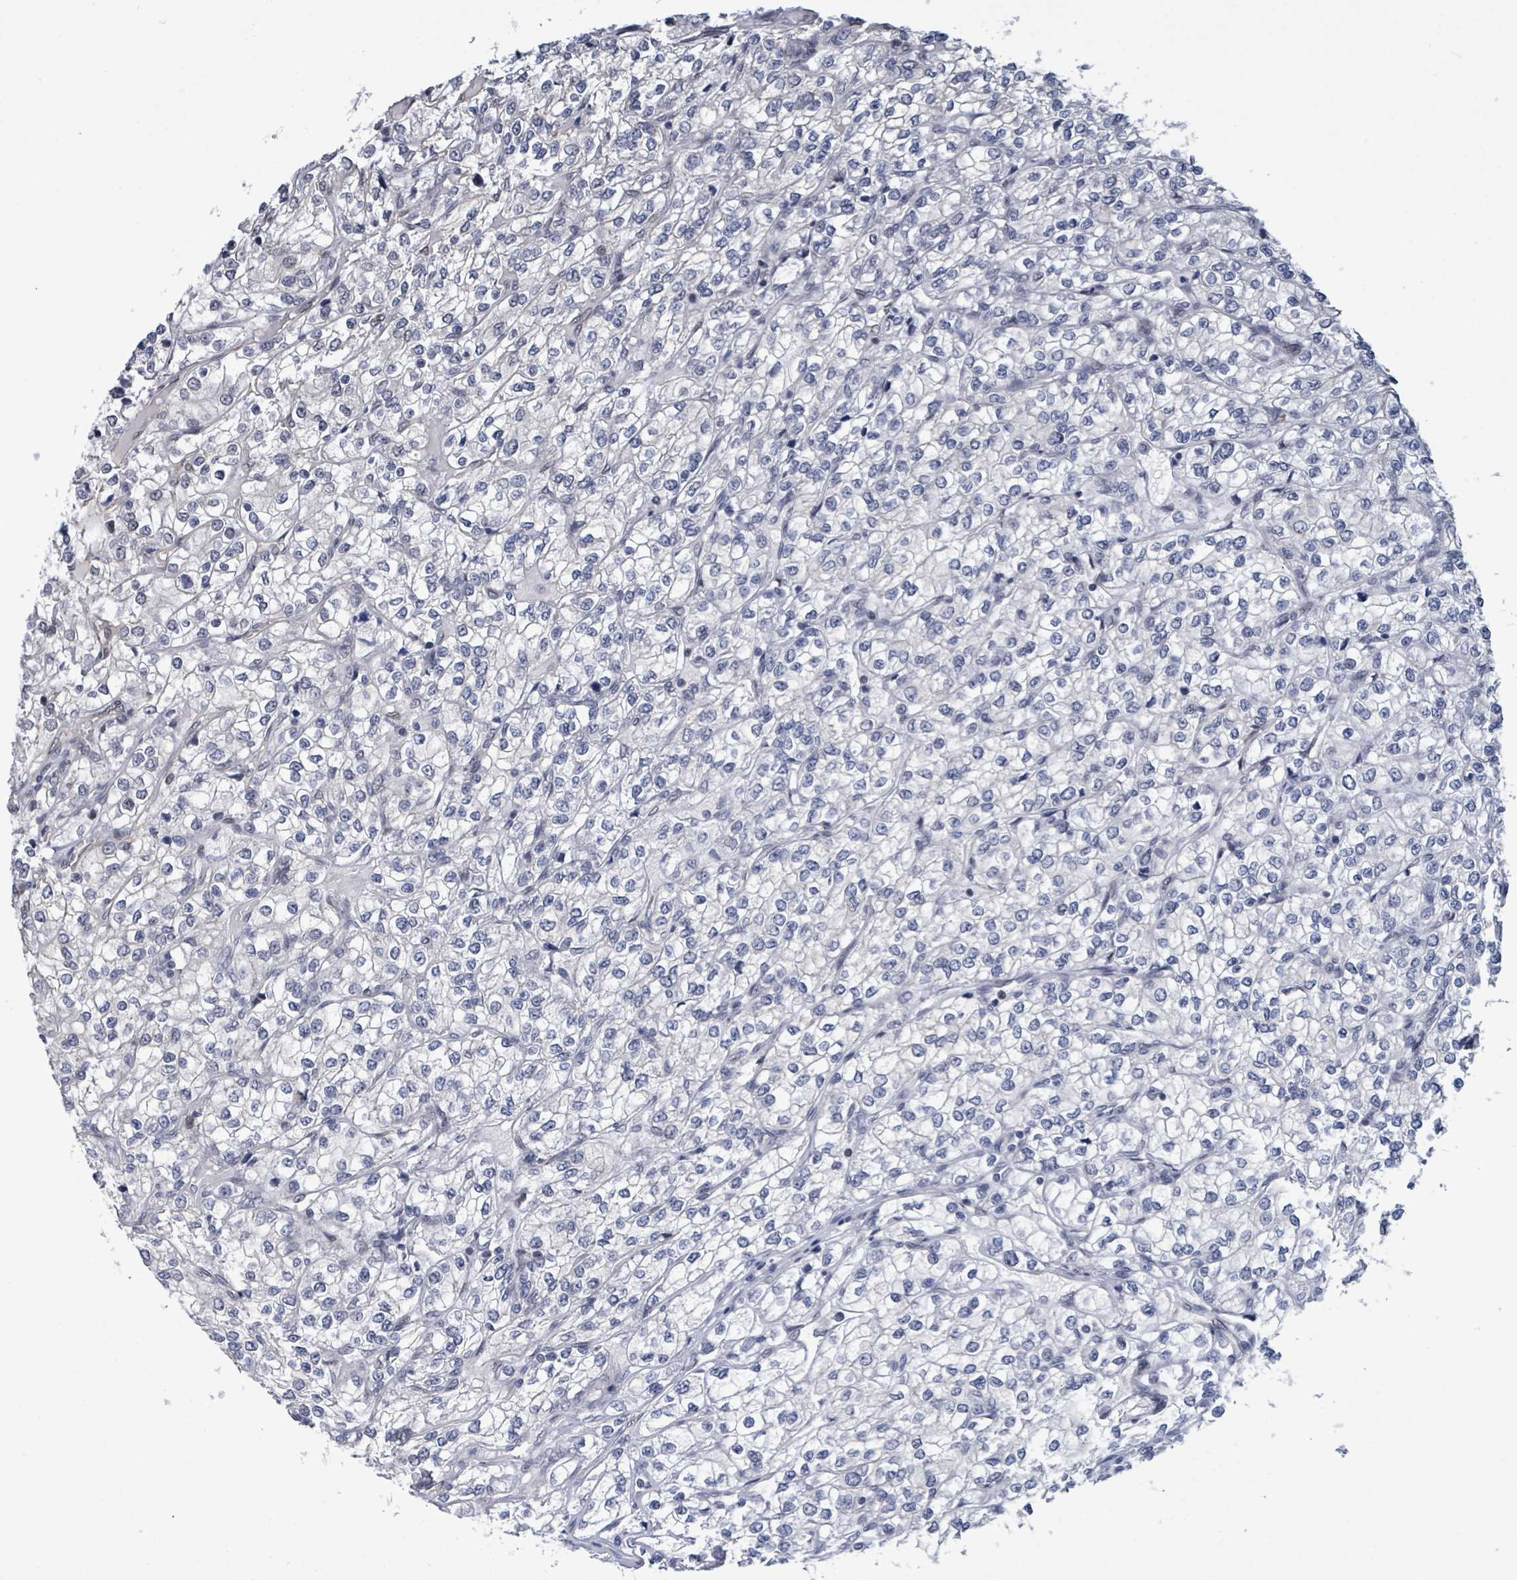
{"staining": {"intensity": "negative", "quantity": "none", "location": "none"}, "tissue": "renal cancer", "cell_type": "Tumor cells", "image_type": "cancer", "snomed": [{"axis": "morphology", "description": "Adenocarcinoma, NOS"}, {"axis": "topography", "description": "Kidney"}], "caption": "Tumor cells show no significant positivity in renal adenocarcinoma.", "gene": "RRN3", "patient": {"sex": "male", "age": 80}}